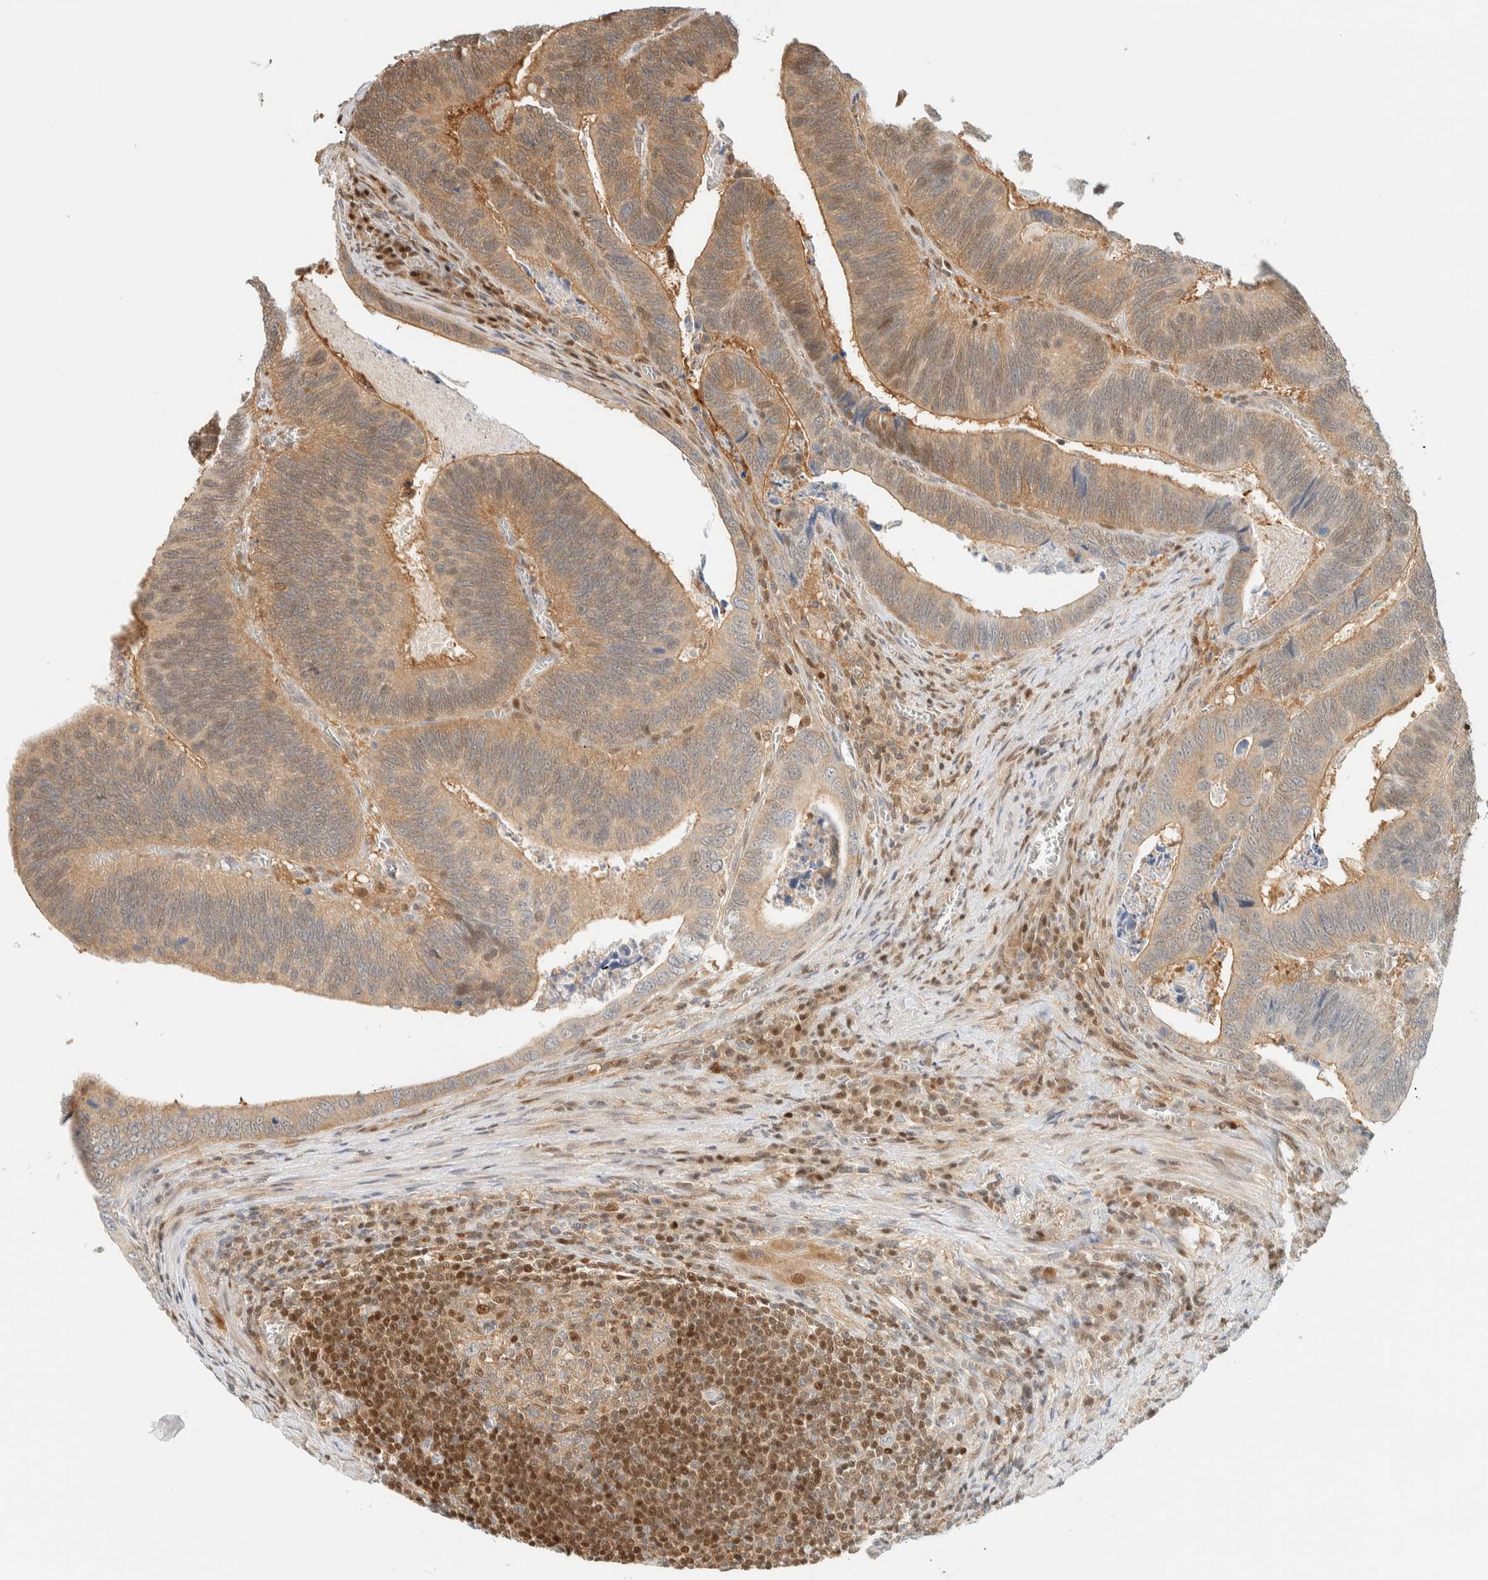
{"staining": {"intensity": "moderate", "quantity": ">75%", "location": "cytoplasmic/membranous,nuclear"}, "tissue": "colorectal cancer", "cell_type": "Tumor cells", "image_type": "cancer", "snomed": [{"axis": "morphology", "description": "Inflammation, NOS"}, {"axis": "morphology", "description": "Adenocarcinoma, NOS"}, {"axis": "topography", "description": "Colon"}], "caption": "This is an image of IHC staining of colorectal cancer, which shows moderate expression in the cytoplasmic/membranous and nuclear of tumor cells.", "gene": "ZBTB37", "patient": {"sex": "male", "age": 72}}